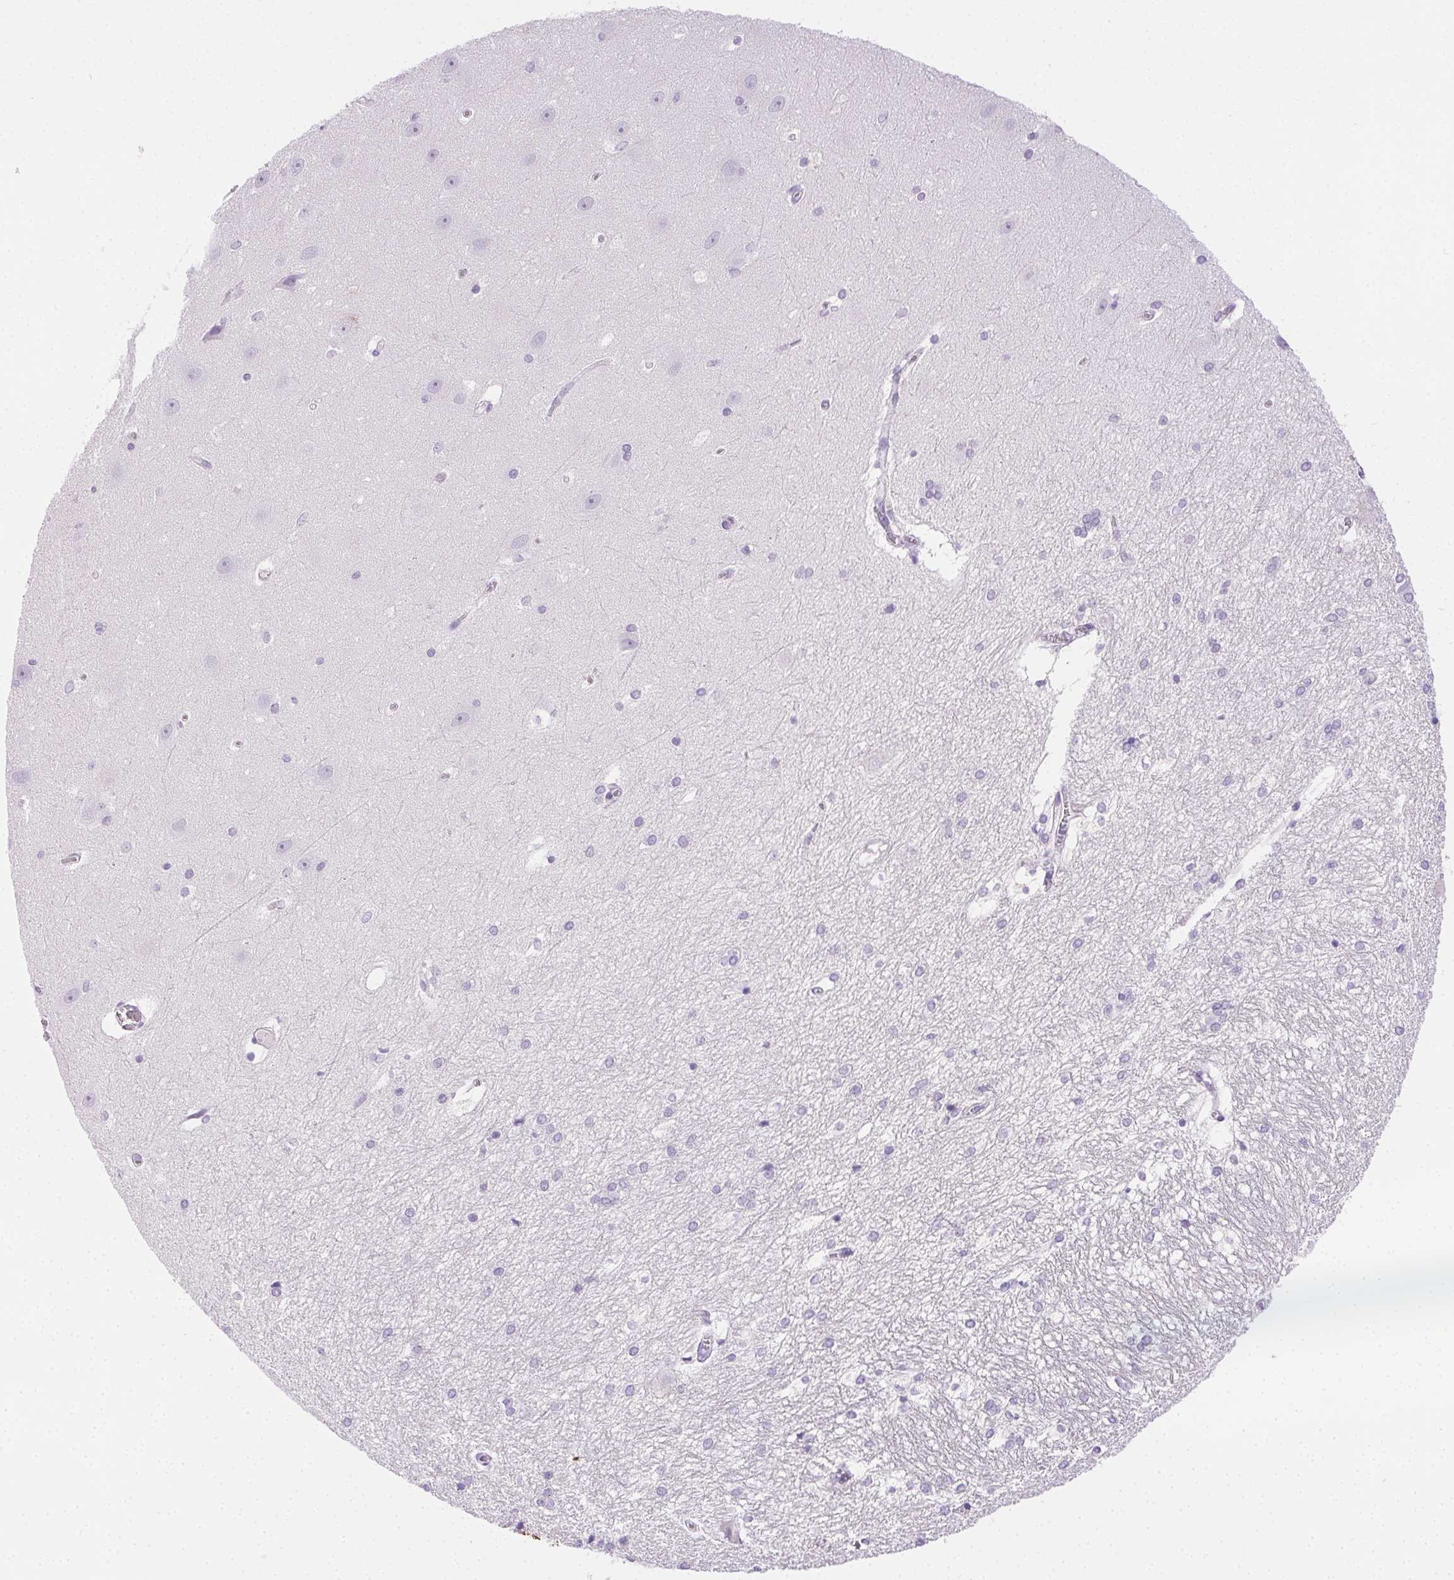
{"staining": {"intensity": "negative", "quantity": "none", "location": "none"}, "tissue": "hippocampus", "cell_type": "Glial cells", "image_type": "normal", "snomed": [{"axis": "morphology", "description": "Normal tissue, NOS"}, {"axis": "topography", "description": "Cerebral cortex"}, {"axis": "topography", "description": "Hippocampus"}], "caption": "Immunohistochemistry histopathology image of normal hippocampus: human hippocampus stained with DAB exhibits no significant protein expression in glial cells.", "gene": "C20orf85", "patient": {"sex": "female", "age": 19}}